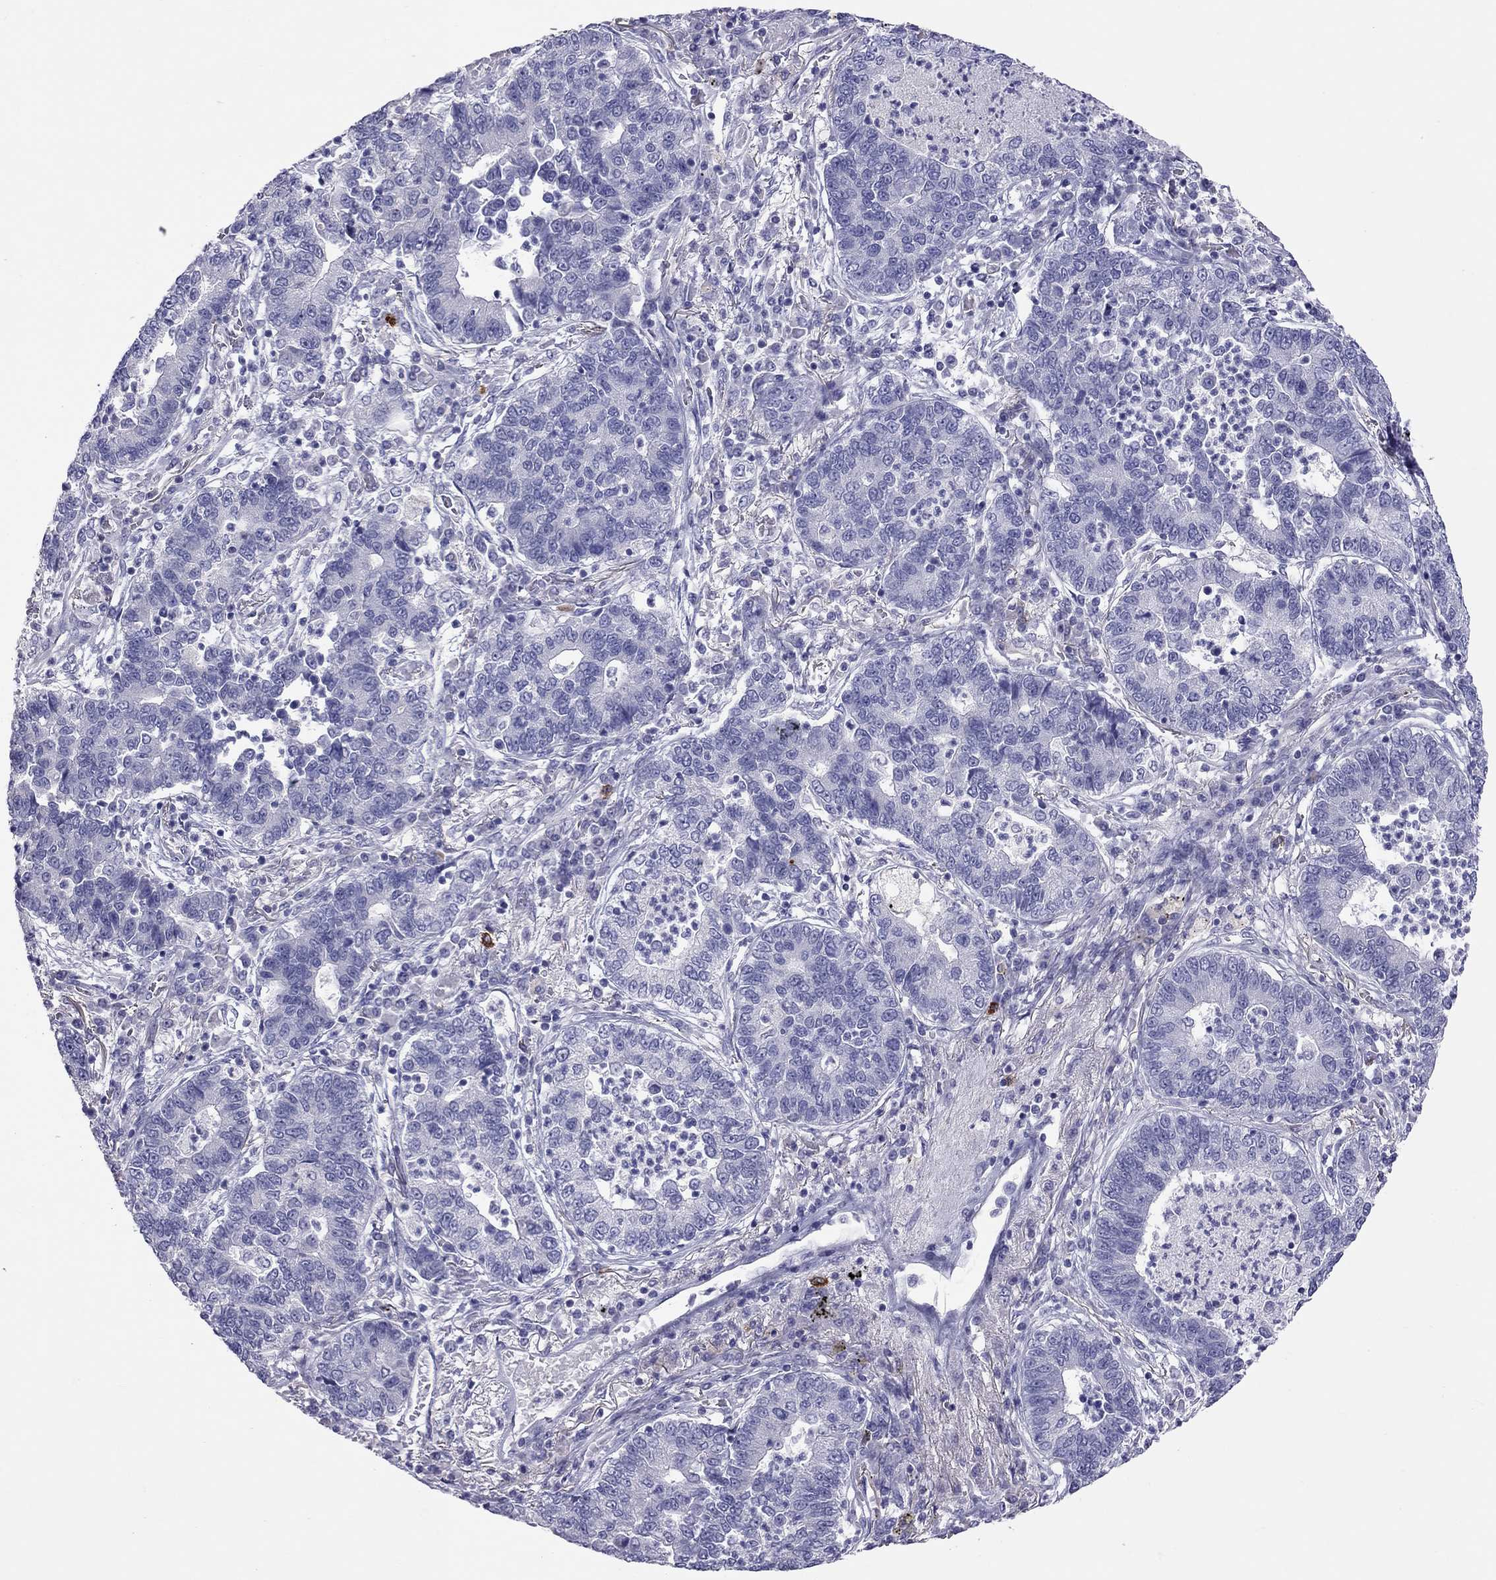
{"staining": {"intensity": "negative", "quantity": "none", "location": "none"}, "tissue": "lung cancer", "cell_type": "Tumor cells", "image_type": "cancer", "snomed": [{"axis": "morphology", "description": "Adenocarcinoma, NOS"}, {"axis": "topography", "description": "Lung"}], "caption": "There is no significant expression in tumor cells of lung adenocarcinoma.", "gene": "IL17REL", "patient": {"sex": "female", "age": 57}}